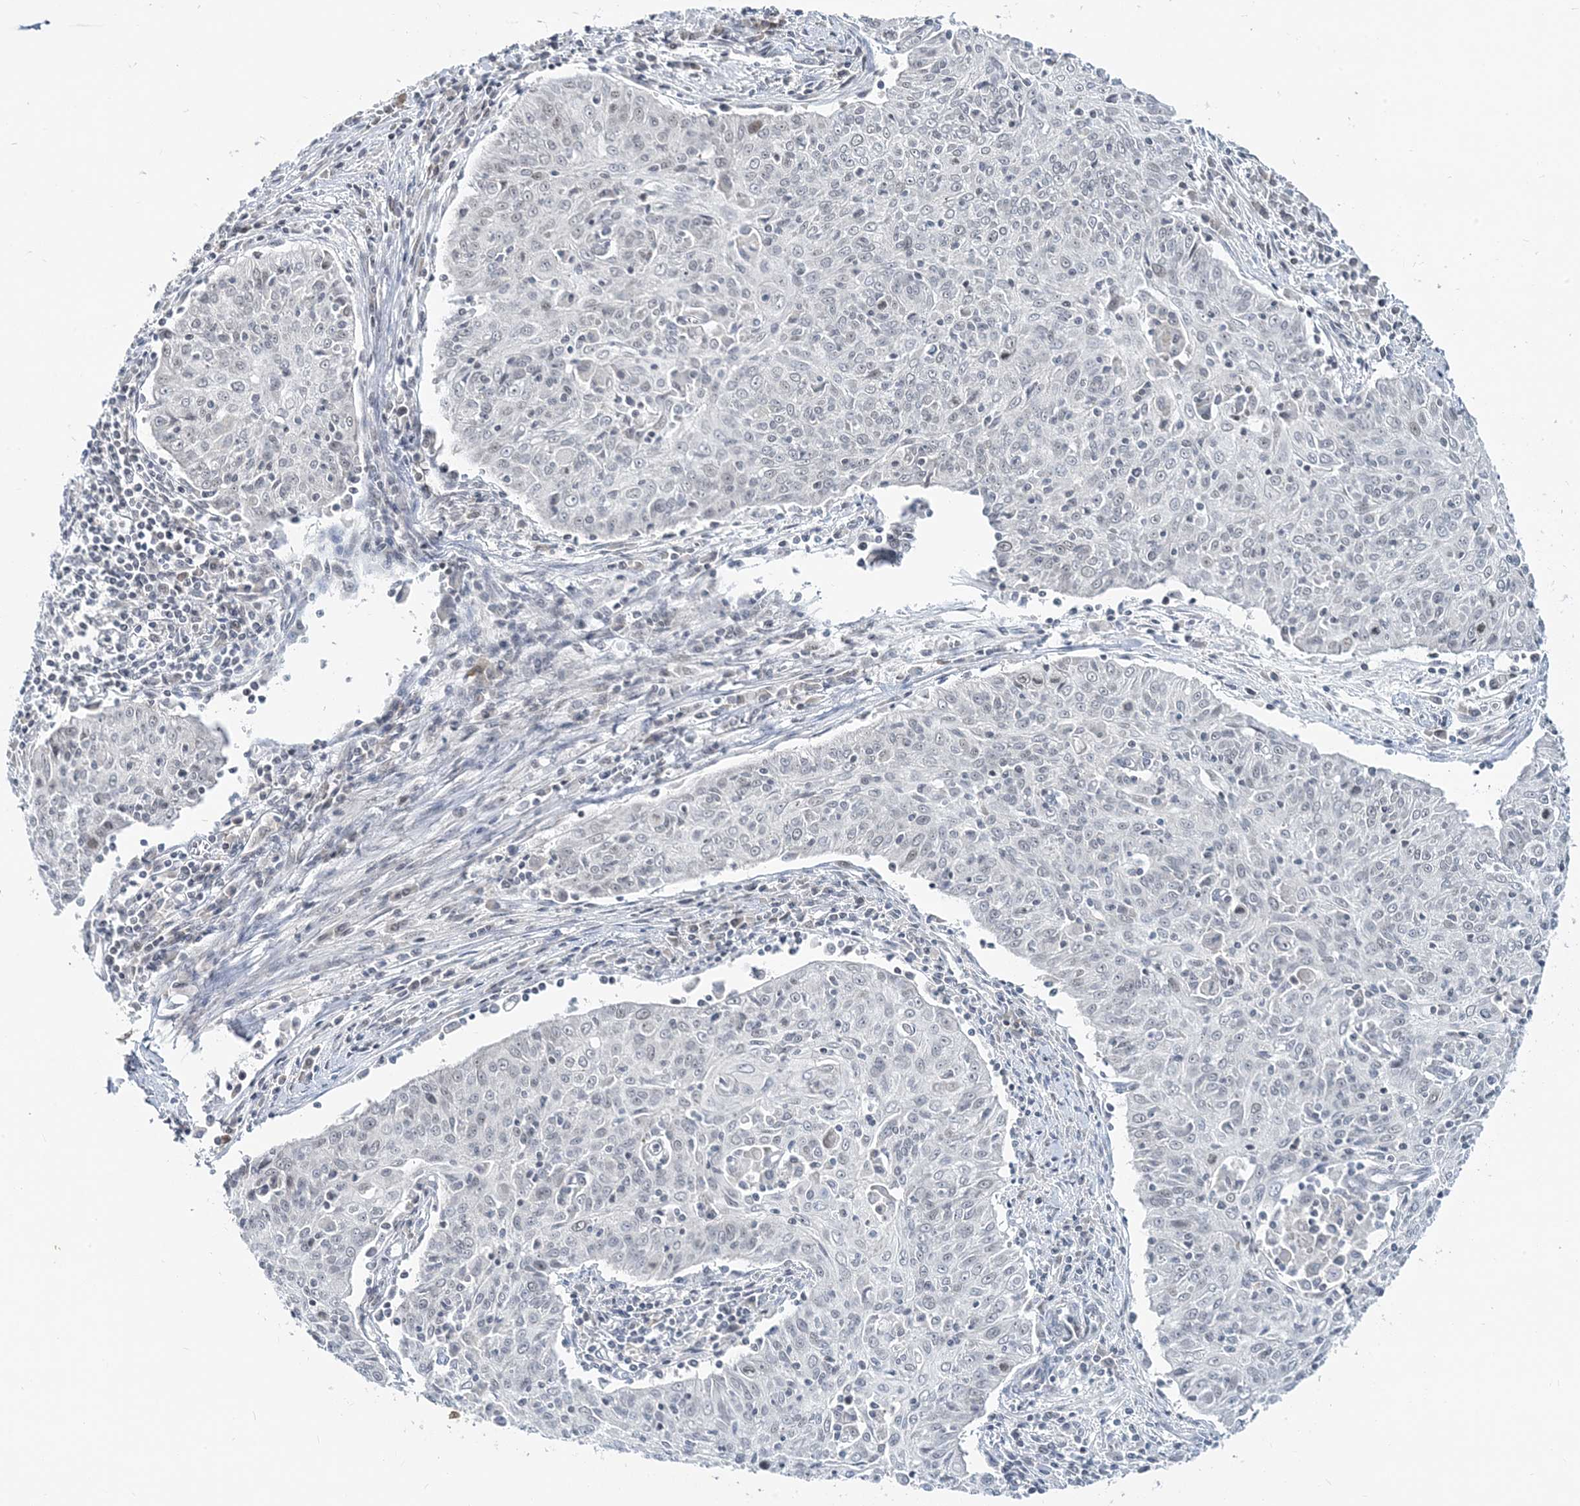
{"staining": {"intensity": "negative", "quantity": "none", "location": "none"}, "tissue": "cervical cancer", "cell_type": "Tumor cells", "image_type": "cancer", "snomed": [{"axis": "morphology", "description": "Squamous cell carcinoma, NOS"}, {"axis": "topography", "description": "Cervix"}], "caption": "Immunohistochemistry (IHC) of cervical cancer exhibits no positivity in tumor cells.", "gene": "LEXM", "patient": {"sex": "female", "age": 48}}